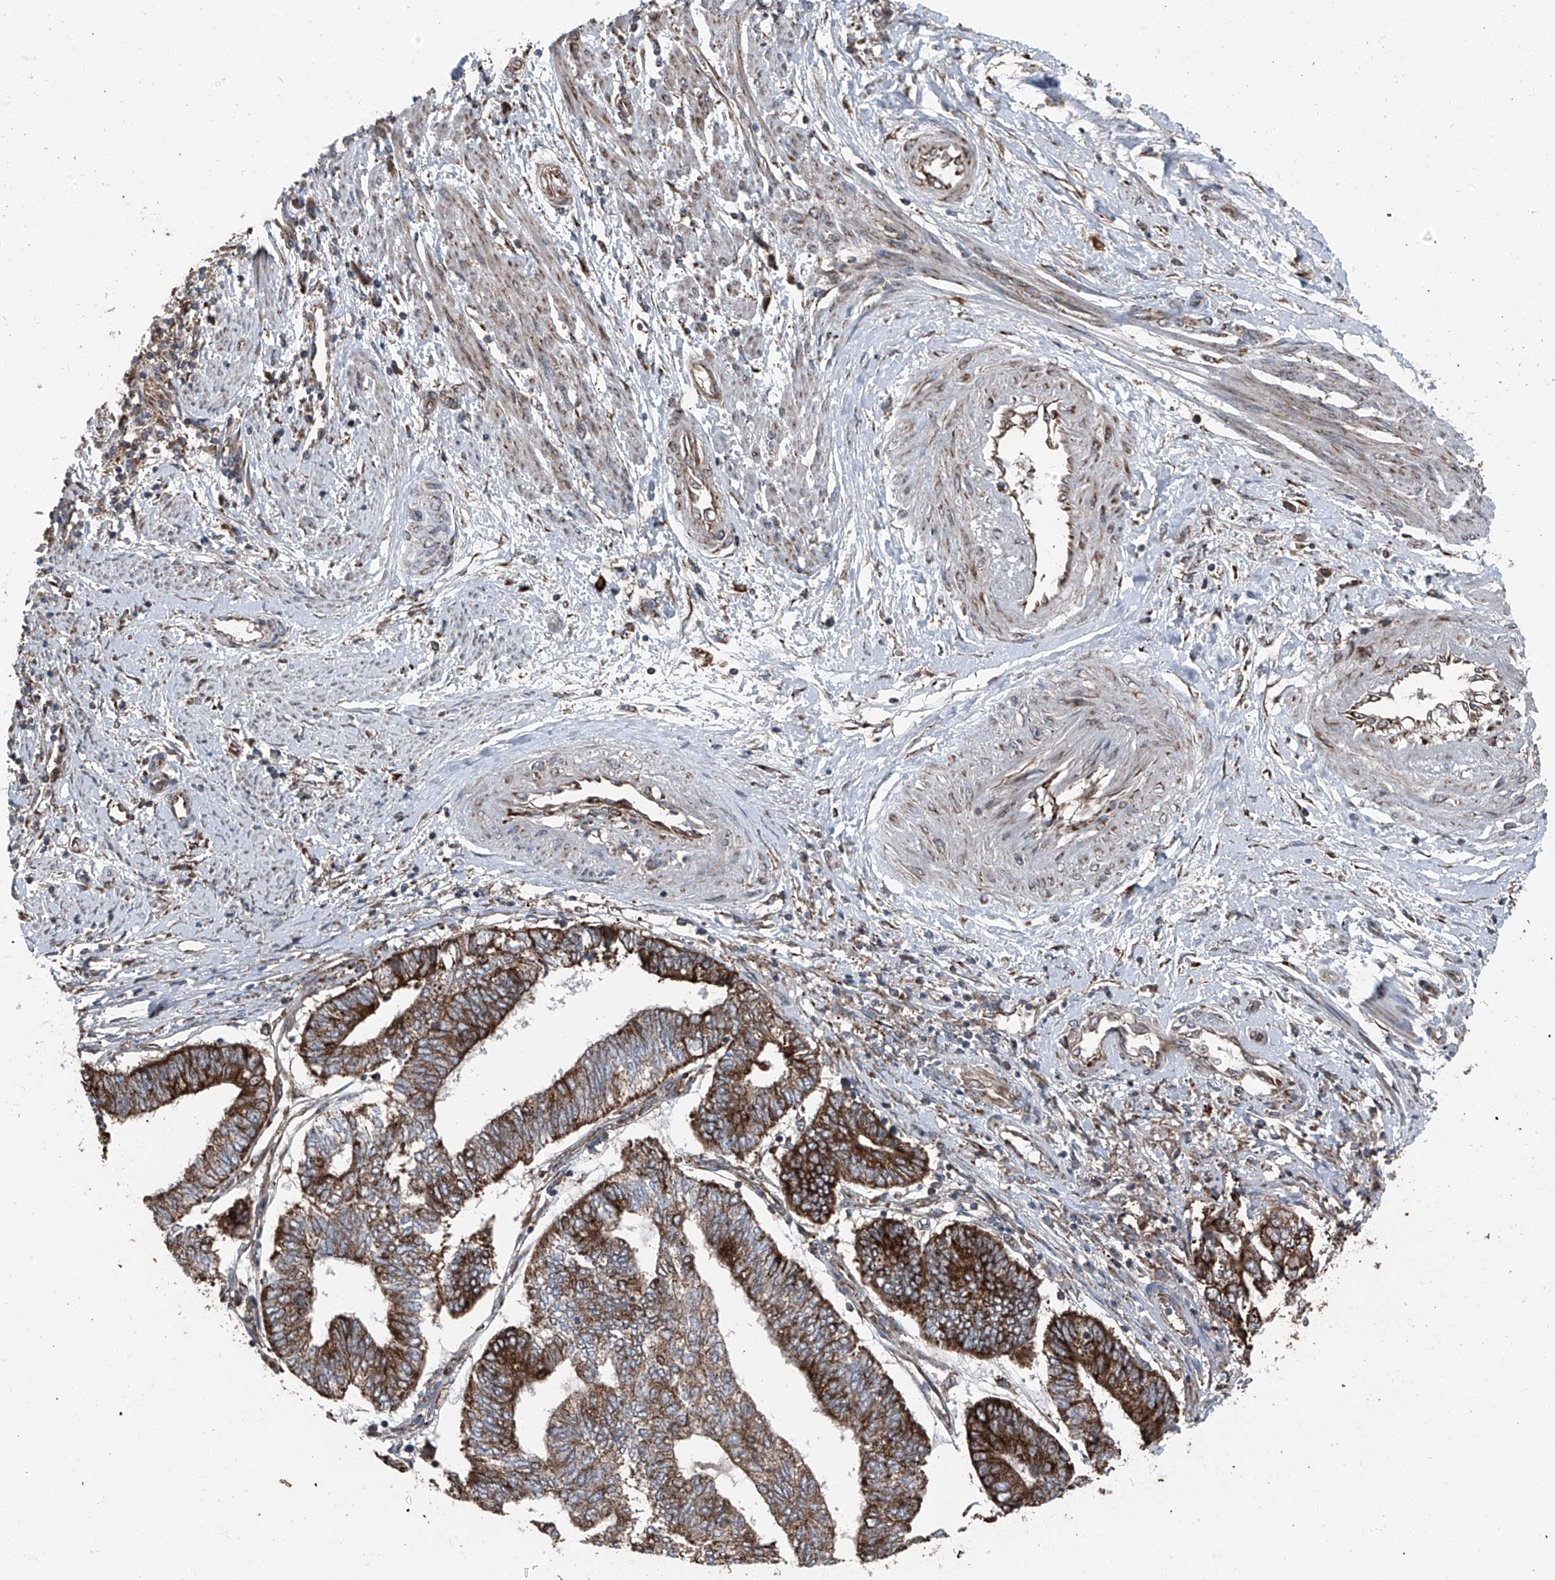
{"staining": {"intensity": "strong", "quantity": "25%-75%", "location": "cytoplasmic/membranous"}, "tissue": "endometrial cancer", "cell_type": "Tumor cells", "image_type": "cancer", "snomed": [{"axis": "morphology", "description": "Adenocarcinoma, NOS"}, {"axis": "topography", "description": "Uterus"}, {"axis": "topography", "description": "Endometrium"}], "caption": "Immunohistochemical staining of human endometrial cancer displays high levels of strong cytoplasmic/membranous staining in about 25%-75% of tumor cells.", "gene": "LIMK1", "patient": {"sex": "female", "age": 70}}